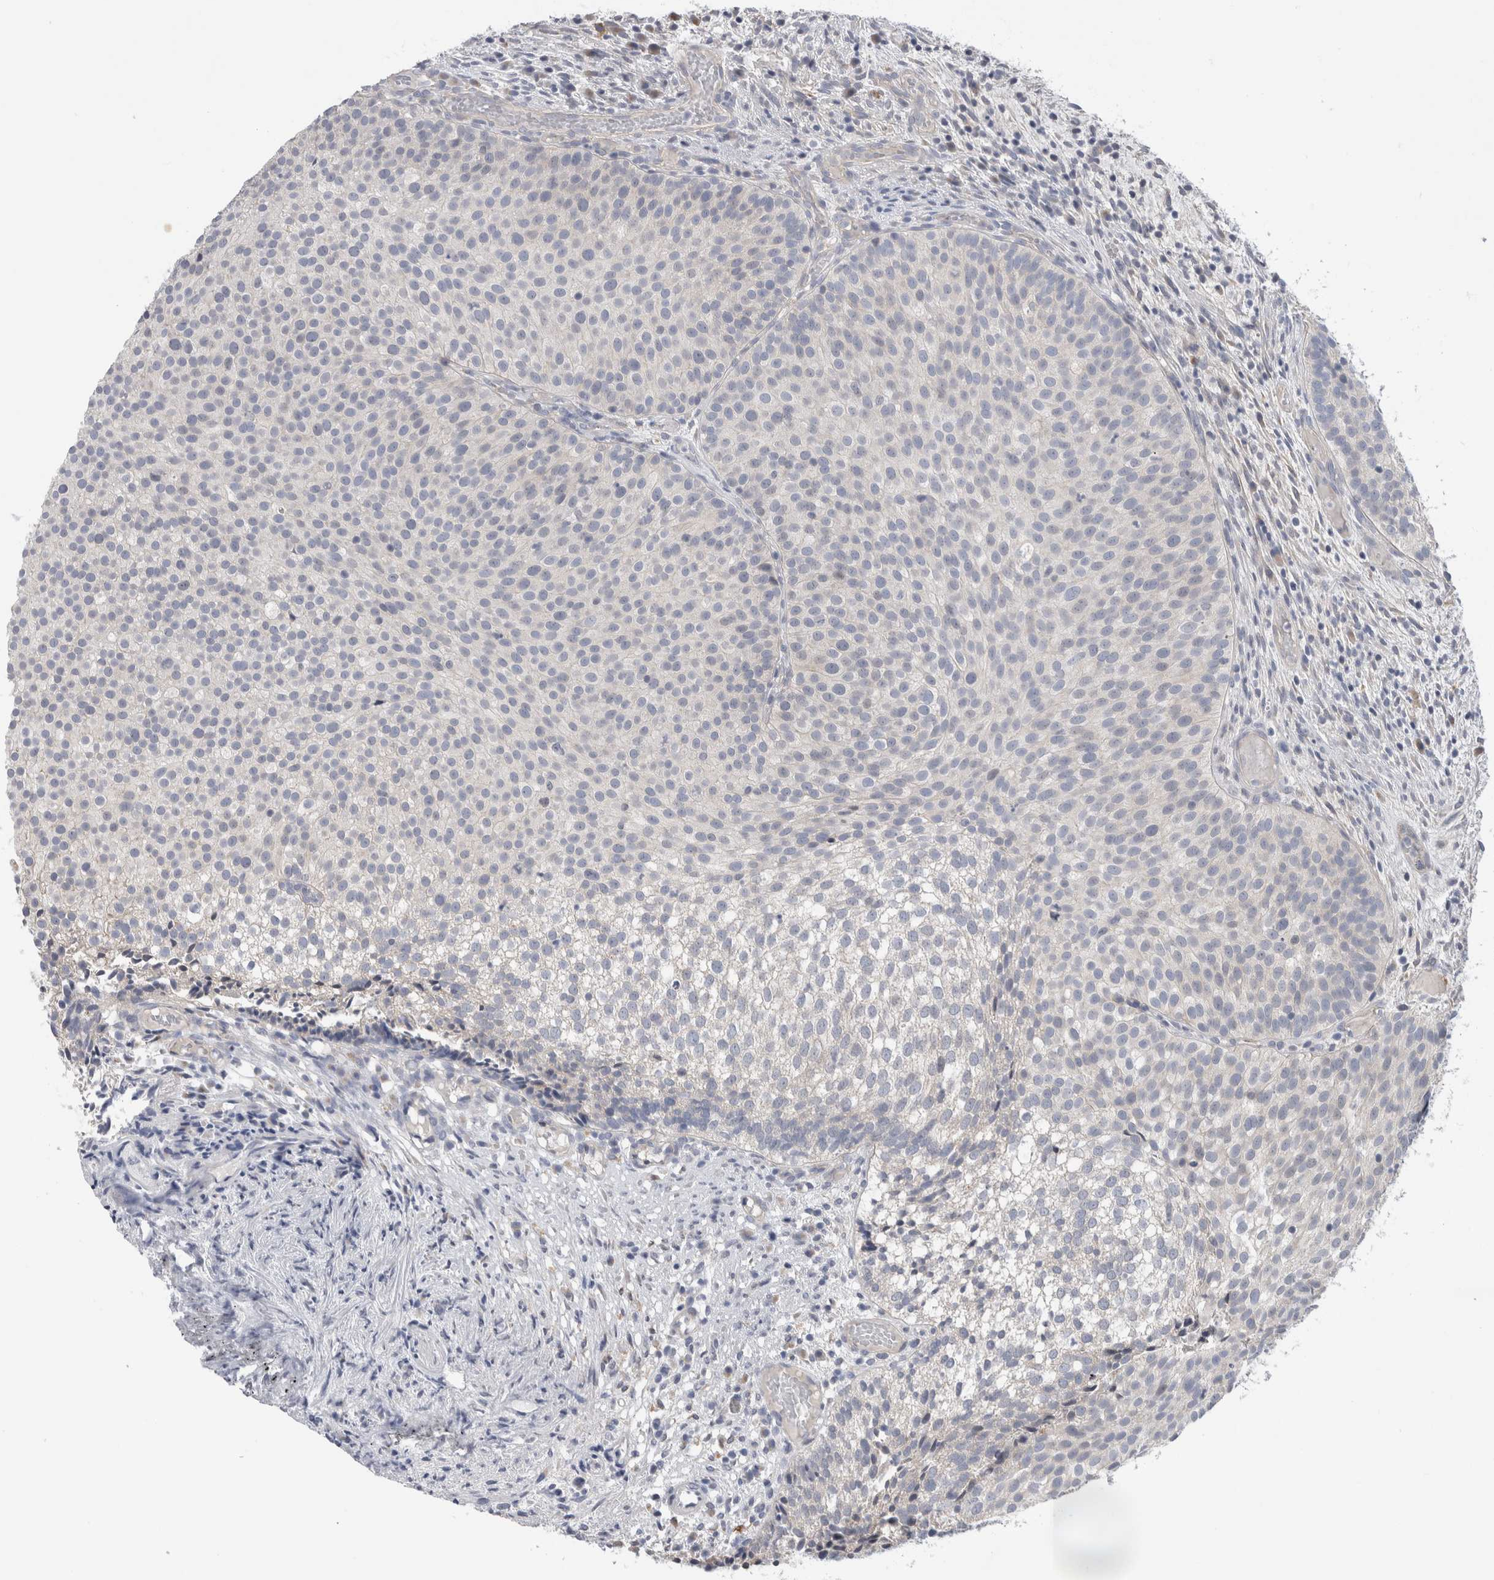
{"staining": {"intensity": "negative", "quantity": "none", "location": "none"}, "tissue": "urothelial cancer", "cell_type": "Tumor cells", "image_type": "cancer", "snomed": [{"axis": "morphology", "description": "Urothelial carcinoma, Low grade"}, {"axis": "topography", "description": "Urinary bladder"}], "caption": "Micrograph shows no protein expression in tumor cells of urothelial cancer tissue. (Stains: DAB IHC with hematoxylin counter stain, Microscopy: brightfield microscopy at high magnification).", "gene": "SYTL5", "patient": {"sex": "male", "age": 86}}